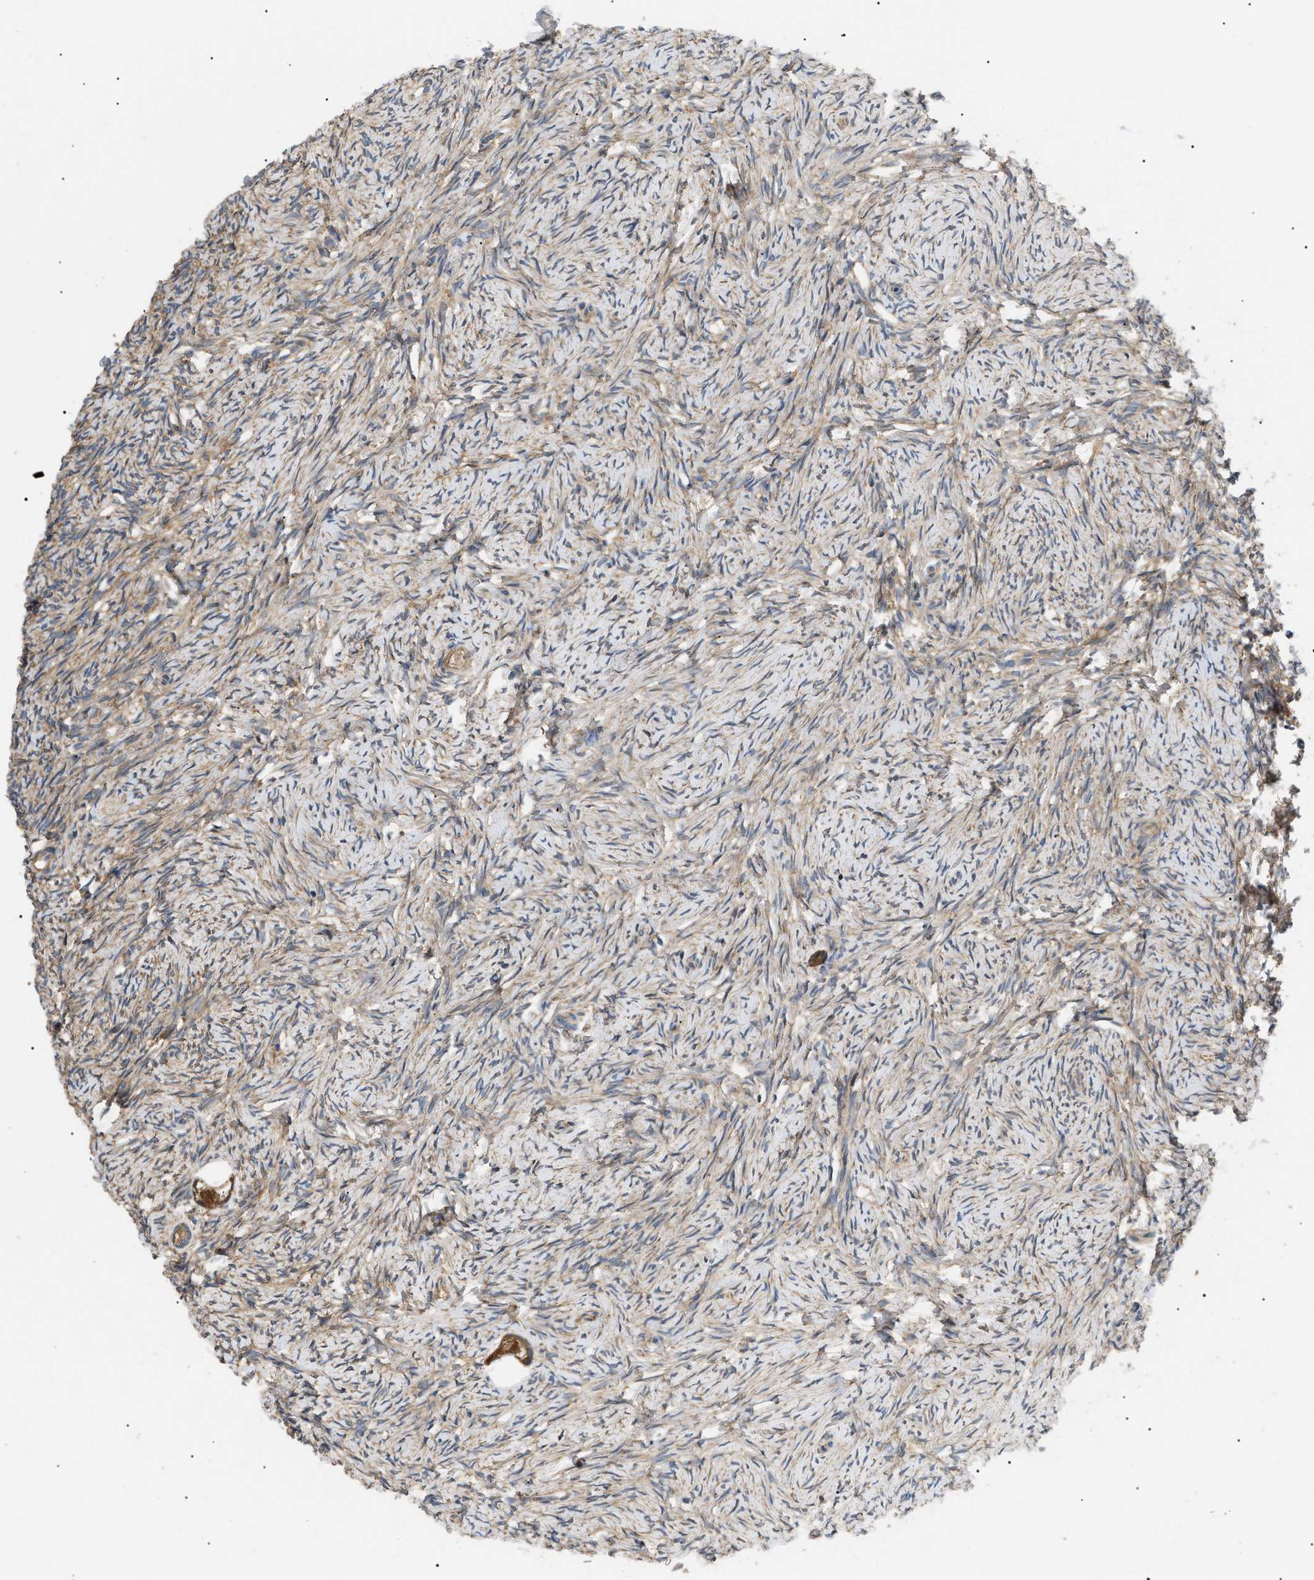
{"staining": {"intensity": "moderate", "quantity": ">75%", "location": "cytoplasmic/membranous"}, "tissue": "ovary", "cell_type": "Follicle cells", "image_type": "normal", "snomed": [{"axis": "morphology", "description": "Normal tissue, NOS"}, {"axis": "topography", "description": "Ovary"}], "caption": "The micrograph reveals staining of normal ovary, revealing moderate cytoplasmic/membranous protein expression (brown color) within follicle cells.", "gene": "PPM1B", "patient": {"sex": "female", "age": 33}}